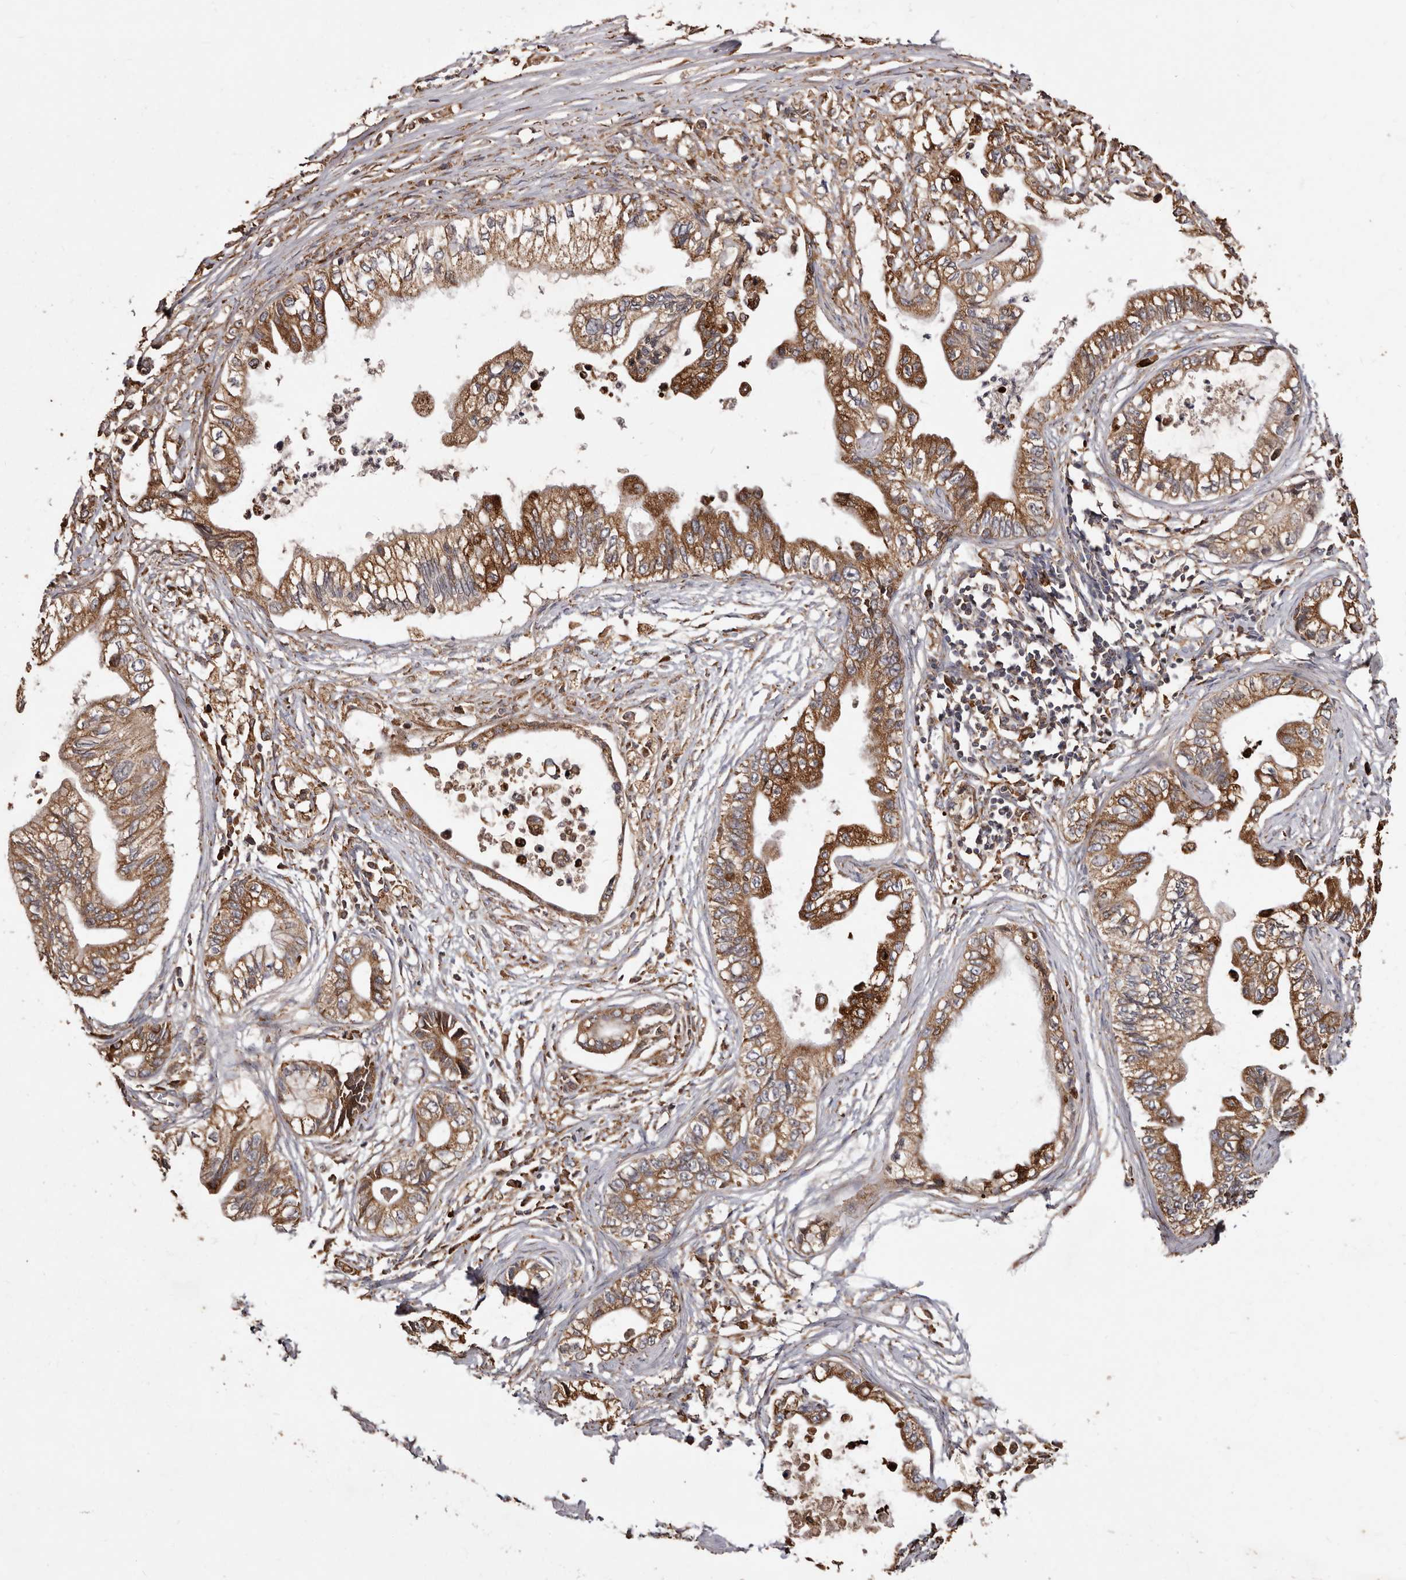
{"staining": {"intensity": "moderate", "quantity": ">75%", "location": "cytoplasmic/membranous"}, "tissue": "pancreatic cancer", "cell_type": "Tumor cells", "image_type": "cancer", "snomed": [{"axis": "morphology", "description": "Adenocarcinoma, NOS"}, {"axis": "topography", "description": "Pancreas"}], "caption": "Moderate cytoplasmic/membranous staining for a protein is identified in approximately >75% of tumor cells of pancreatic adenocarcinoma using immunohistochemistry.", "gene": "STEAP2", "patient": {"sex": "male", "age": 56}}